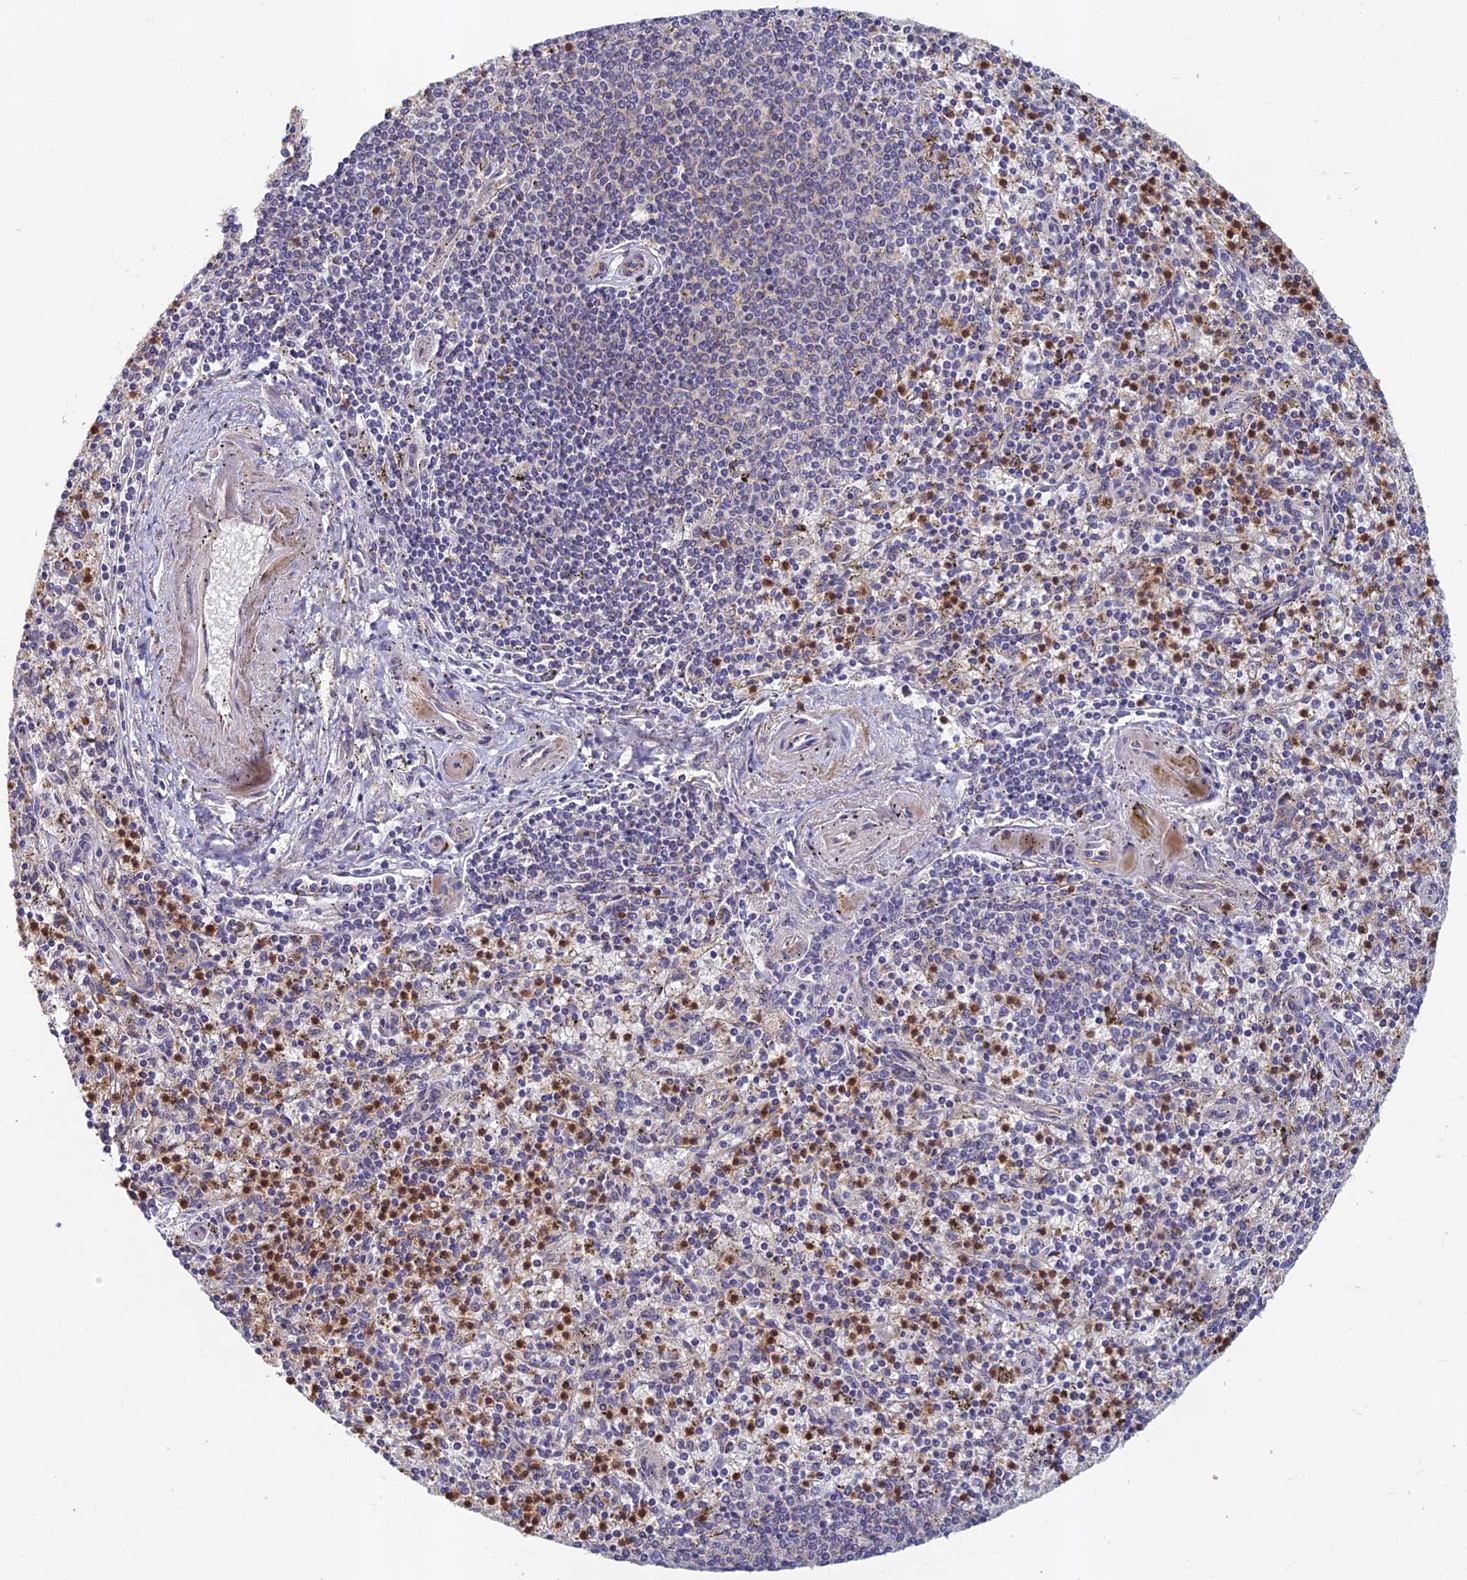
{"staining": {"intensity": "moderate", "quantity": "<25%", "location": "cytoplasmic/membranous"}, "tissue": "spleen", "cell_type": "Cells in red pulp", "image_type": "normal", "snomed": [{"axis": "morphology", "description": "Normal tissue, NOS"}, {"axis": "topography", "description": "Spleen"}], "caption": "Human spleen stained for a protein (brown) demonstrates moderate cytoplasmic/membranous positive expression in about <25% of cells in red pulp.", "gene": "SOGA1", "patient": {"sex": "male", "age": 72}}